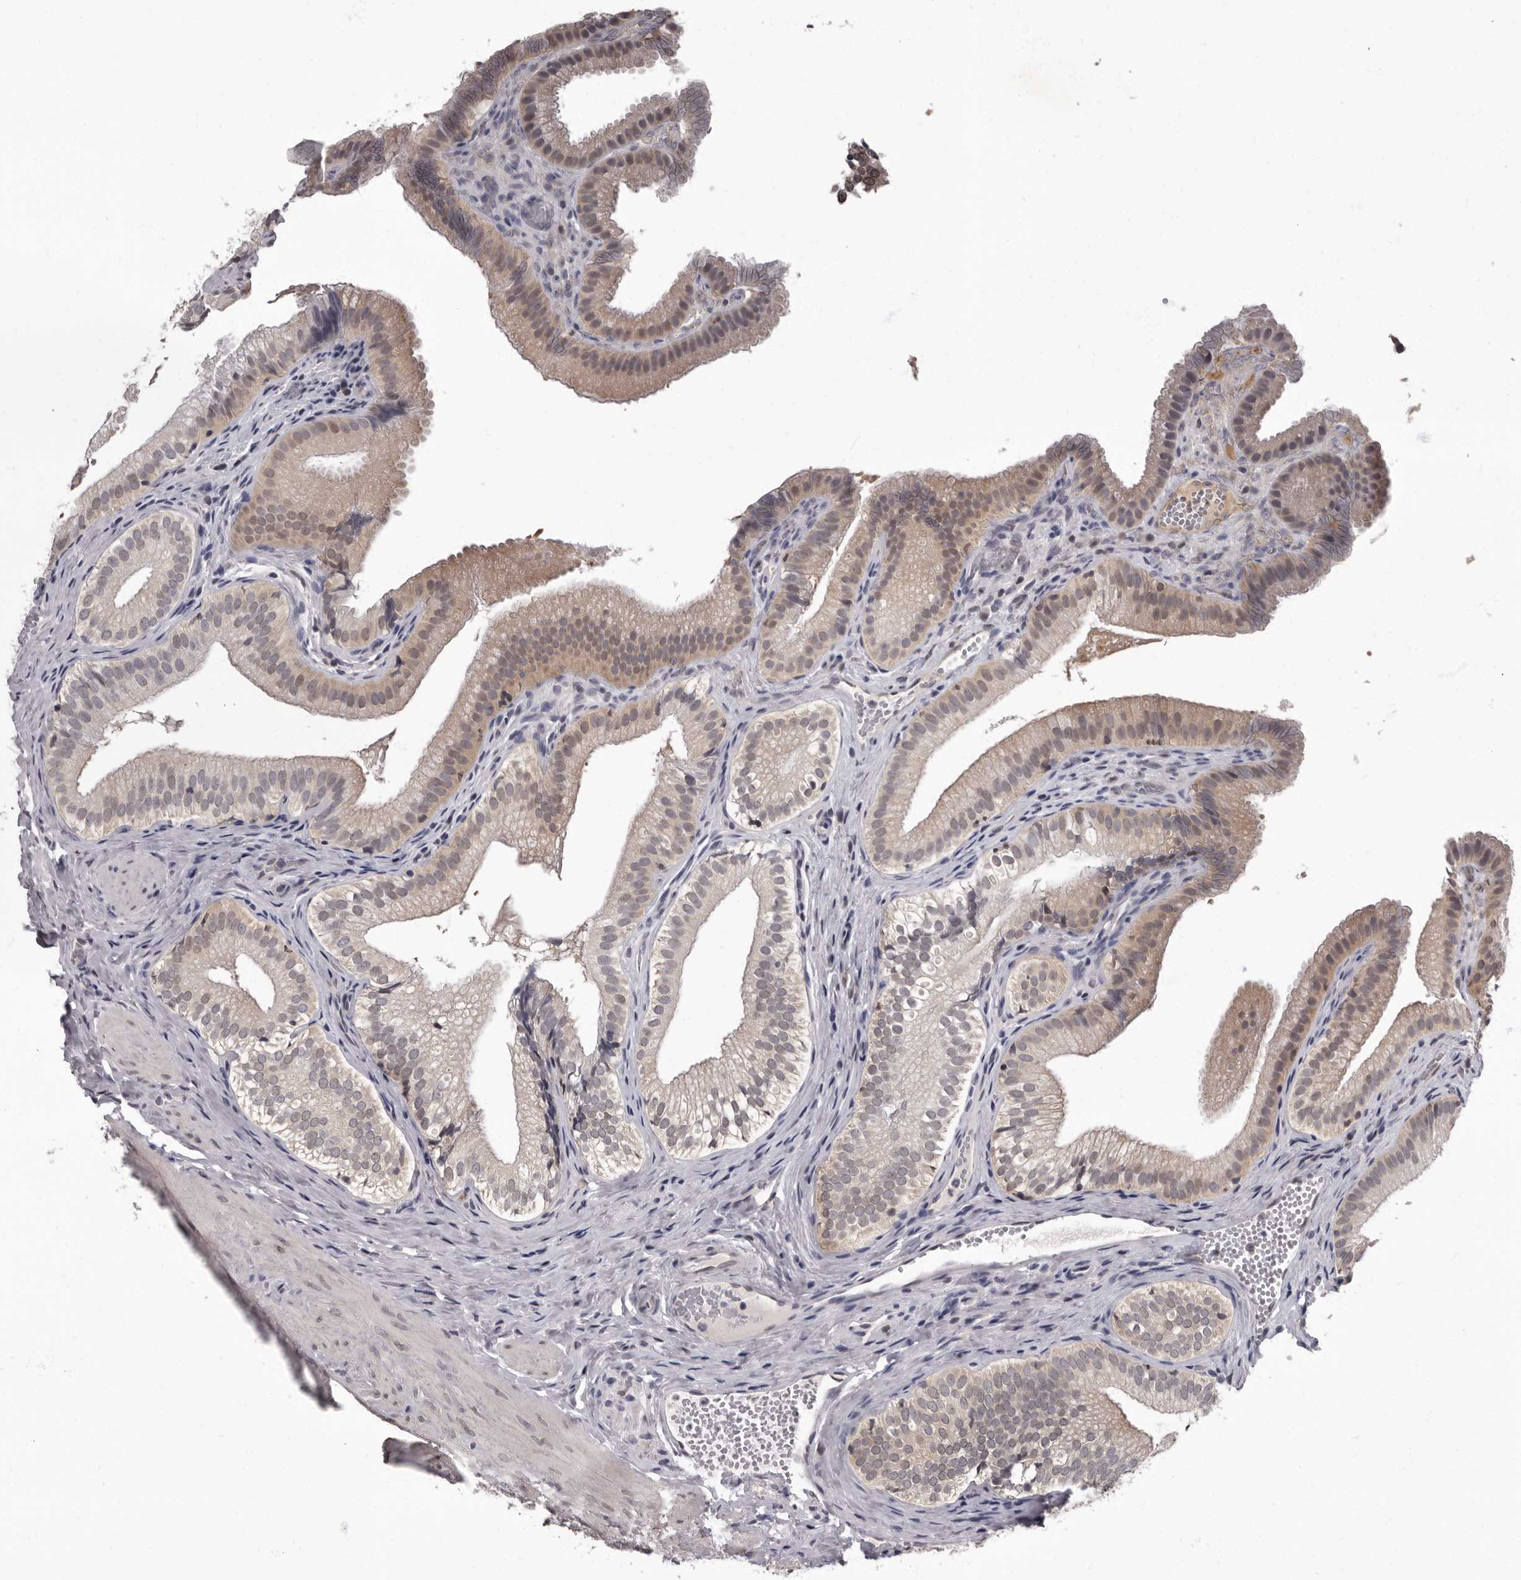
{"staining": {"intensity": "weak", "quantity": "25%-75%", "location": "cytoplasmic/membranous,nuclear"}, "tissue": "gallbladder", "cell_type": "Glandular cells", "image_type": "normal", "snomed": [{"axis": "morphology", "description": "Normal tissue, NOS"}, {"axis": "topography", "description": "Gallbladder"}], "caption": "Immunohistochemistry staining of benign gallbladder, which exhibits low levels of weak cytoplasmic/membranous,nuclear expression in about 25%-75% of glandular cells indicating weak cytoplasmic/membranous,nuclear protein expression. The staining was performed using DAB (3,3'-diaminobenzidine) (brown) for protein detection and nuclei were counterstained in hematoxylin (blue).", "gene": "C1orf50", "patient": {"sex": "female", "age": 30}}